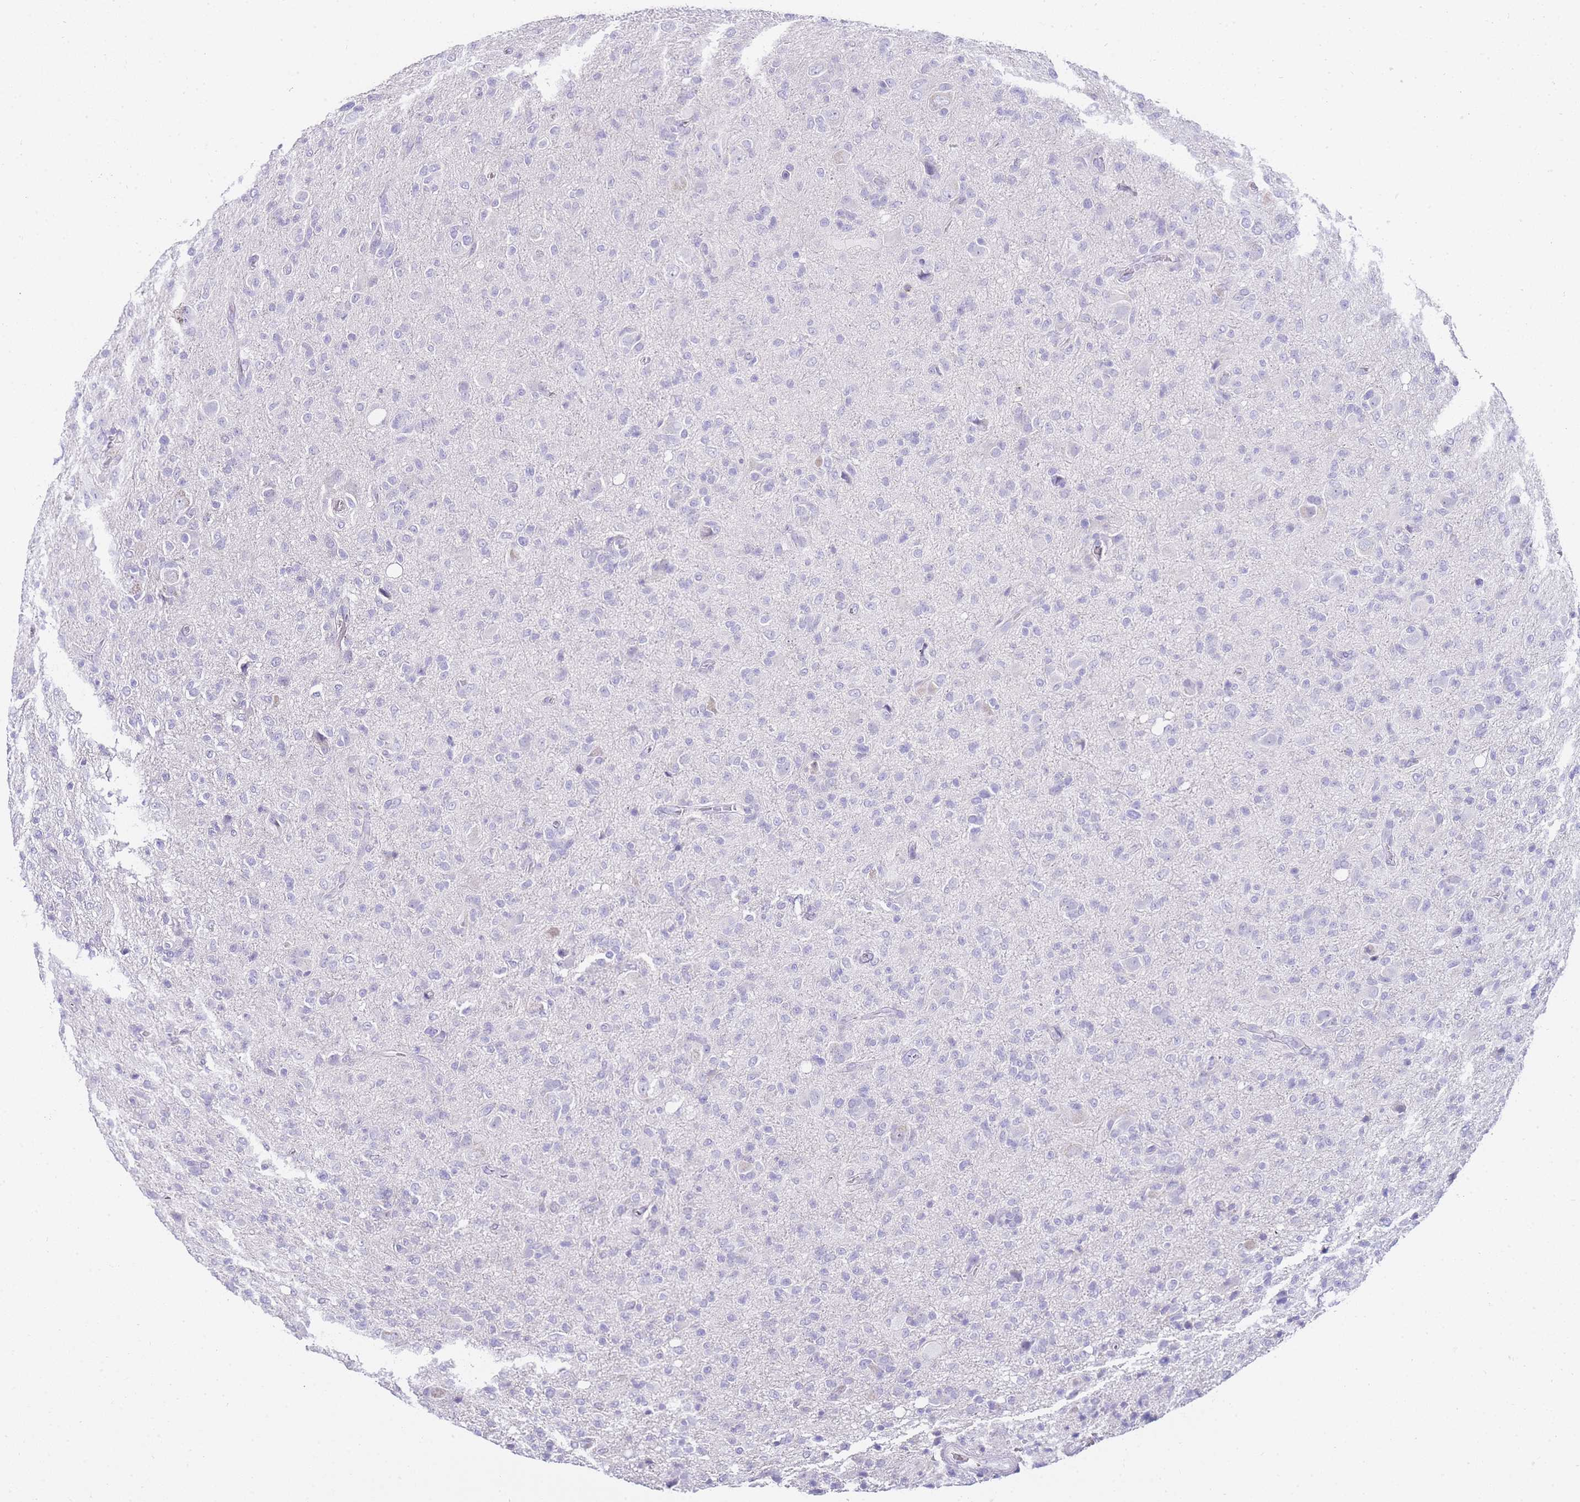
{"staining": {"intensity": "negative", "quantity": "none", "location": "none"}, "tissue": "glioma", "cell_type": "Tumor cells", "image_type": "cancer", "snomed": [{"axis": "morphology", "description": "Glioma, malignant, High grade"}, {"axis": "topography", "description": "Brain"}], "caption": "Tumor cells show no significant expression in malignant glioma (high-grade).", "gene": "DPP4", "patient": {"sex": "female", "age": 57}}